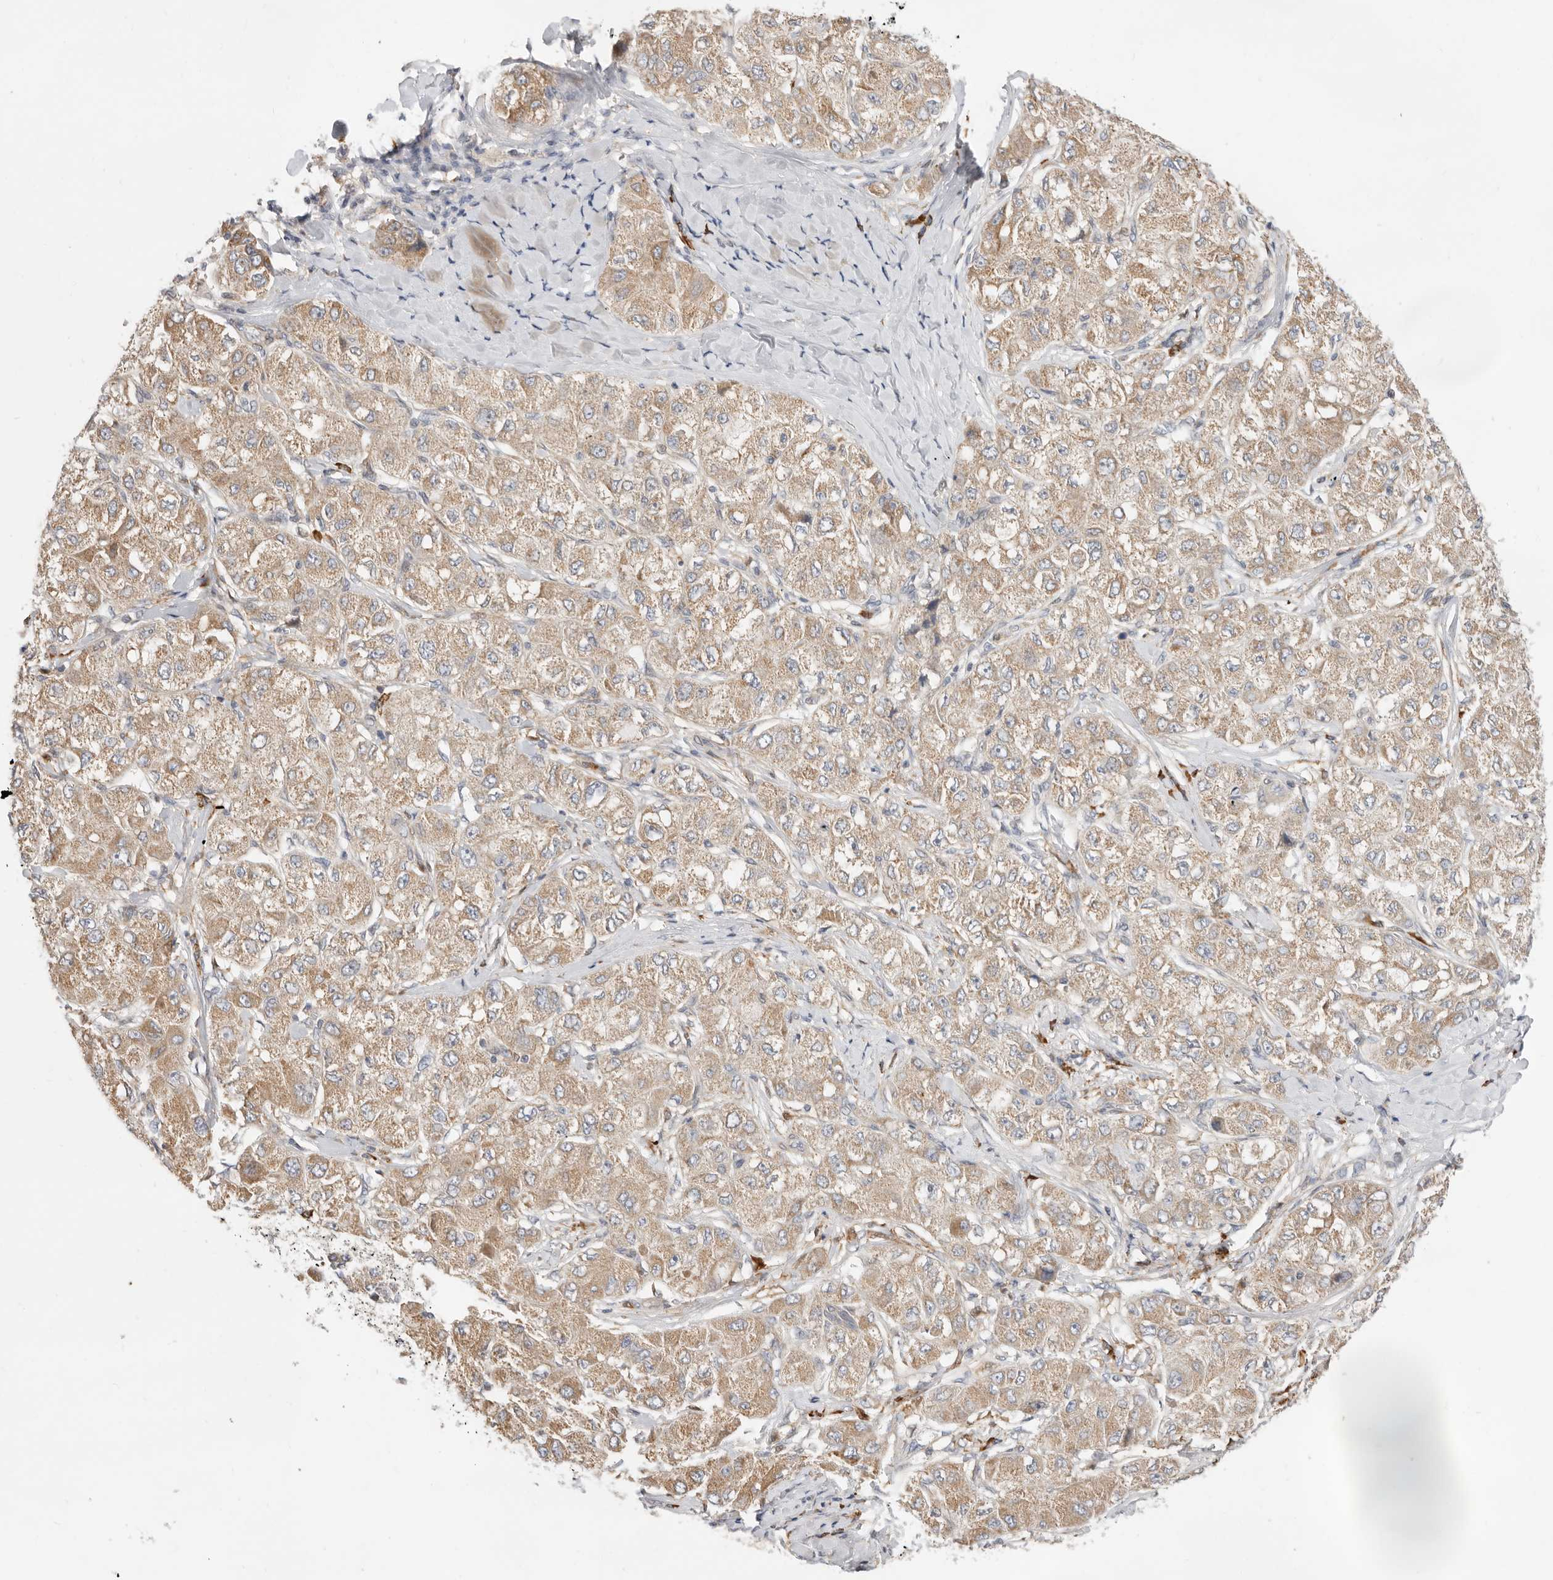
{"staining": {"intensity": "weak", "quantity": ">75%", "location": "cytoplasmic/membranous"}, "tissue": "liver cancer", "cell_type": "Tumor cells", "image_type": "cancer", "snomed": [{"axis": "morphology", "description": "Carcinoma, Hepatocellular, NOS"}, {"axis": "topography", "description": "Liver"}], "caption": "A histopathology image of human liver cancer (hepatocellular carcinoma) stained for a protein shows weak cytoplasmic/membranous brown staining in tumor cells.", "gene": "USH1C", "patient": {"sex": "male", "age": 80}}